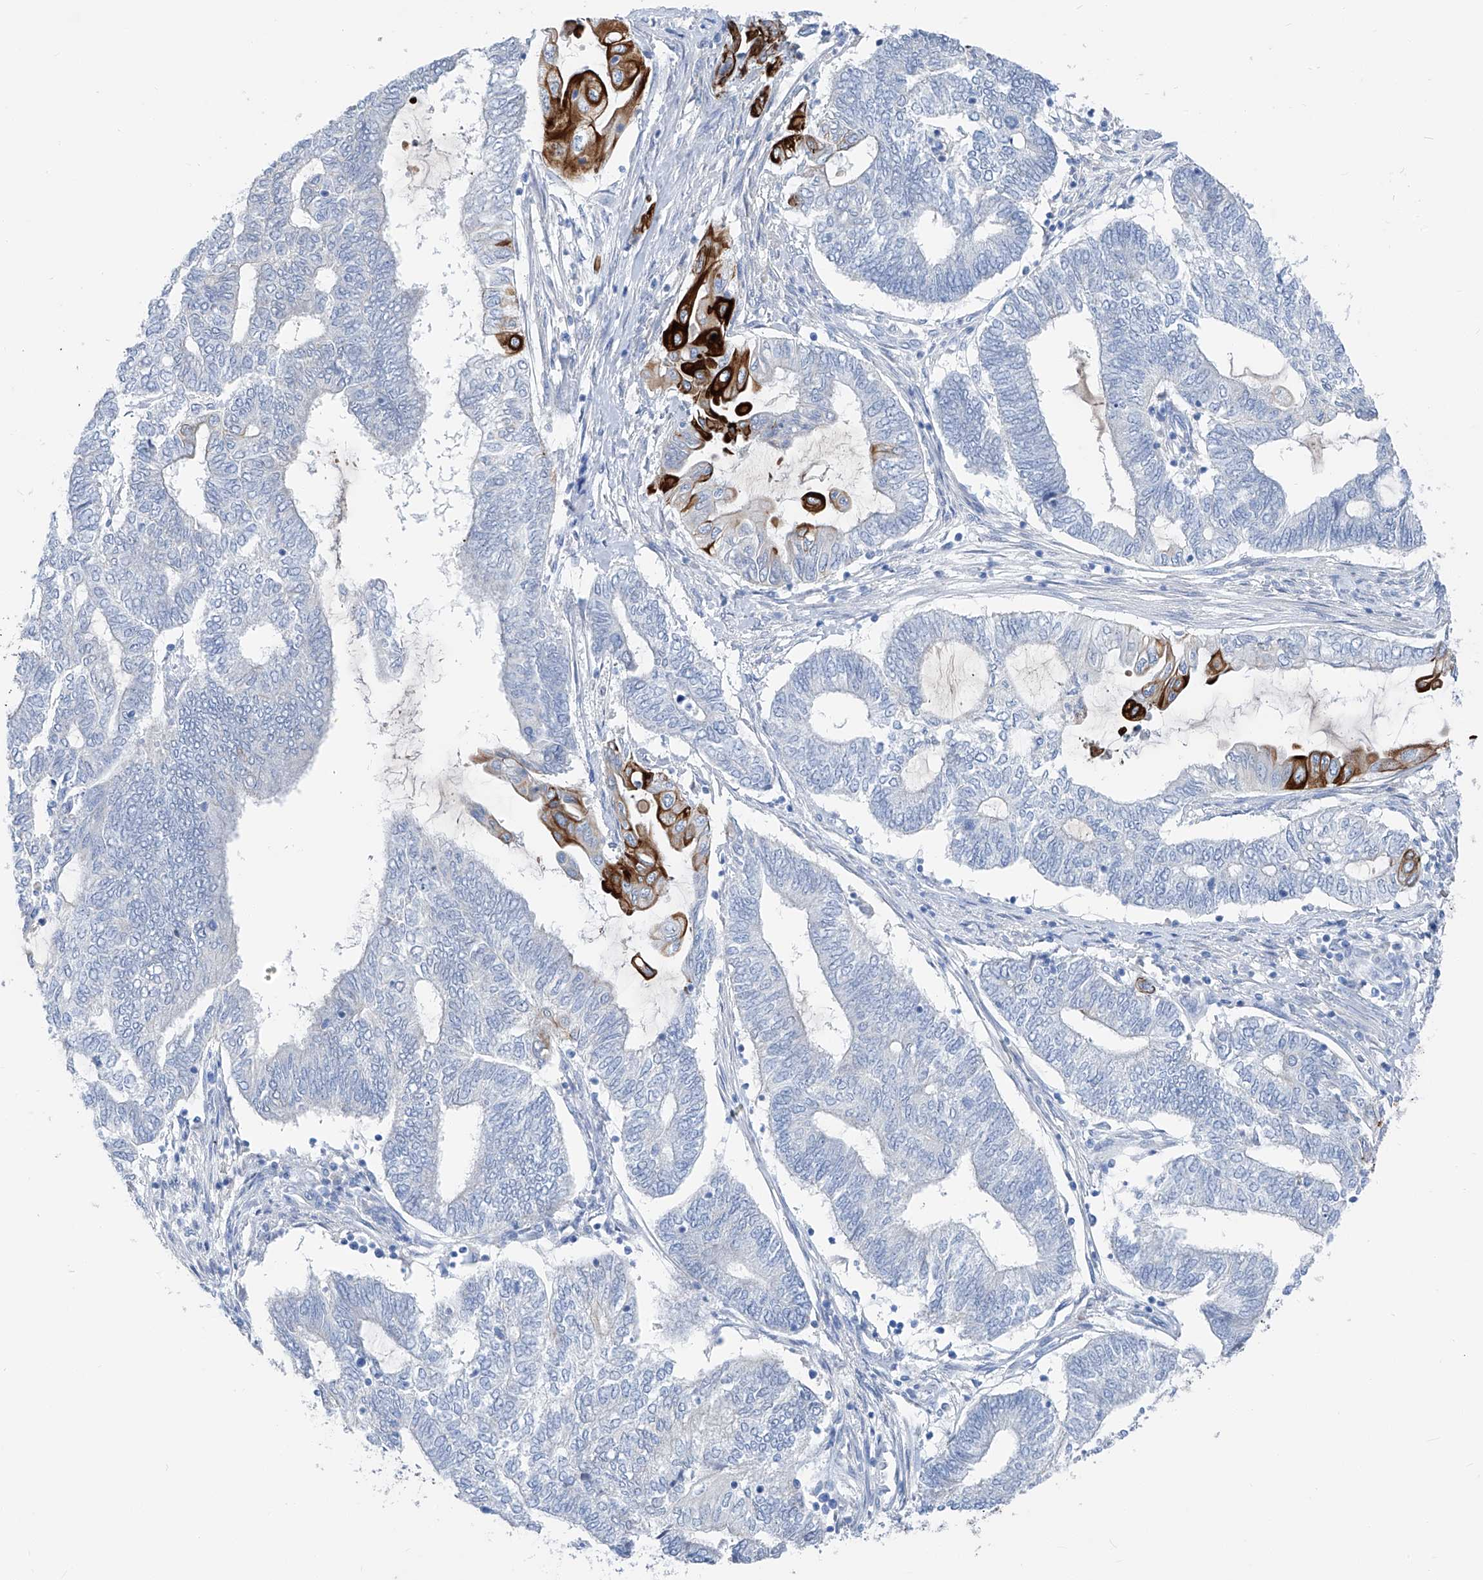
{"staining": {"intensity": "strong", "quantity": "<25%", "location": "cytoplasmic/membranous"}, "tissue": "endometrial cancer", "cell_type": "Tumor cells", "image_type": "cancer", "snomed": [{"axis": "morphology", "description": "Adenocarcinoma, NOS"}, {"axis": "topography", "description": "Uterus"}, {"axis": "topography", "description": "Endometrium"}], "caption": "Strong cytoplasmic/membranous staining is appreciated in approximately <25% of tumor cells in endometrial adenocarcinoma.", "gene": "FRS3", "patient": {"sex": "female", "age": 70}}